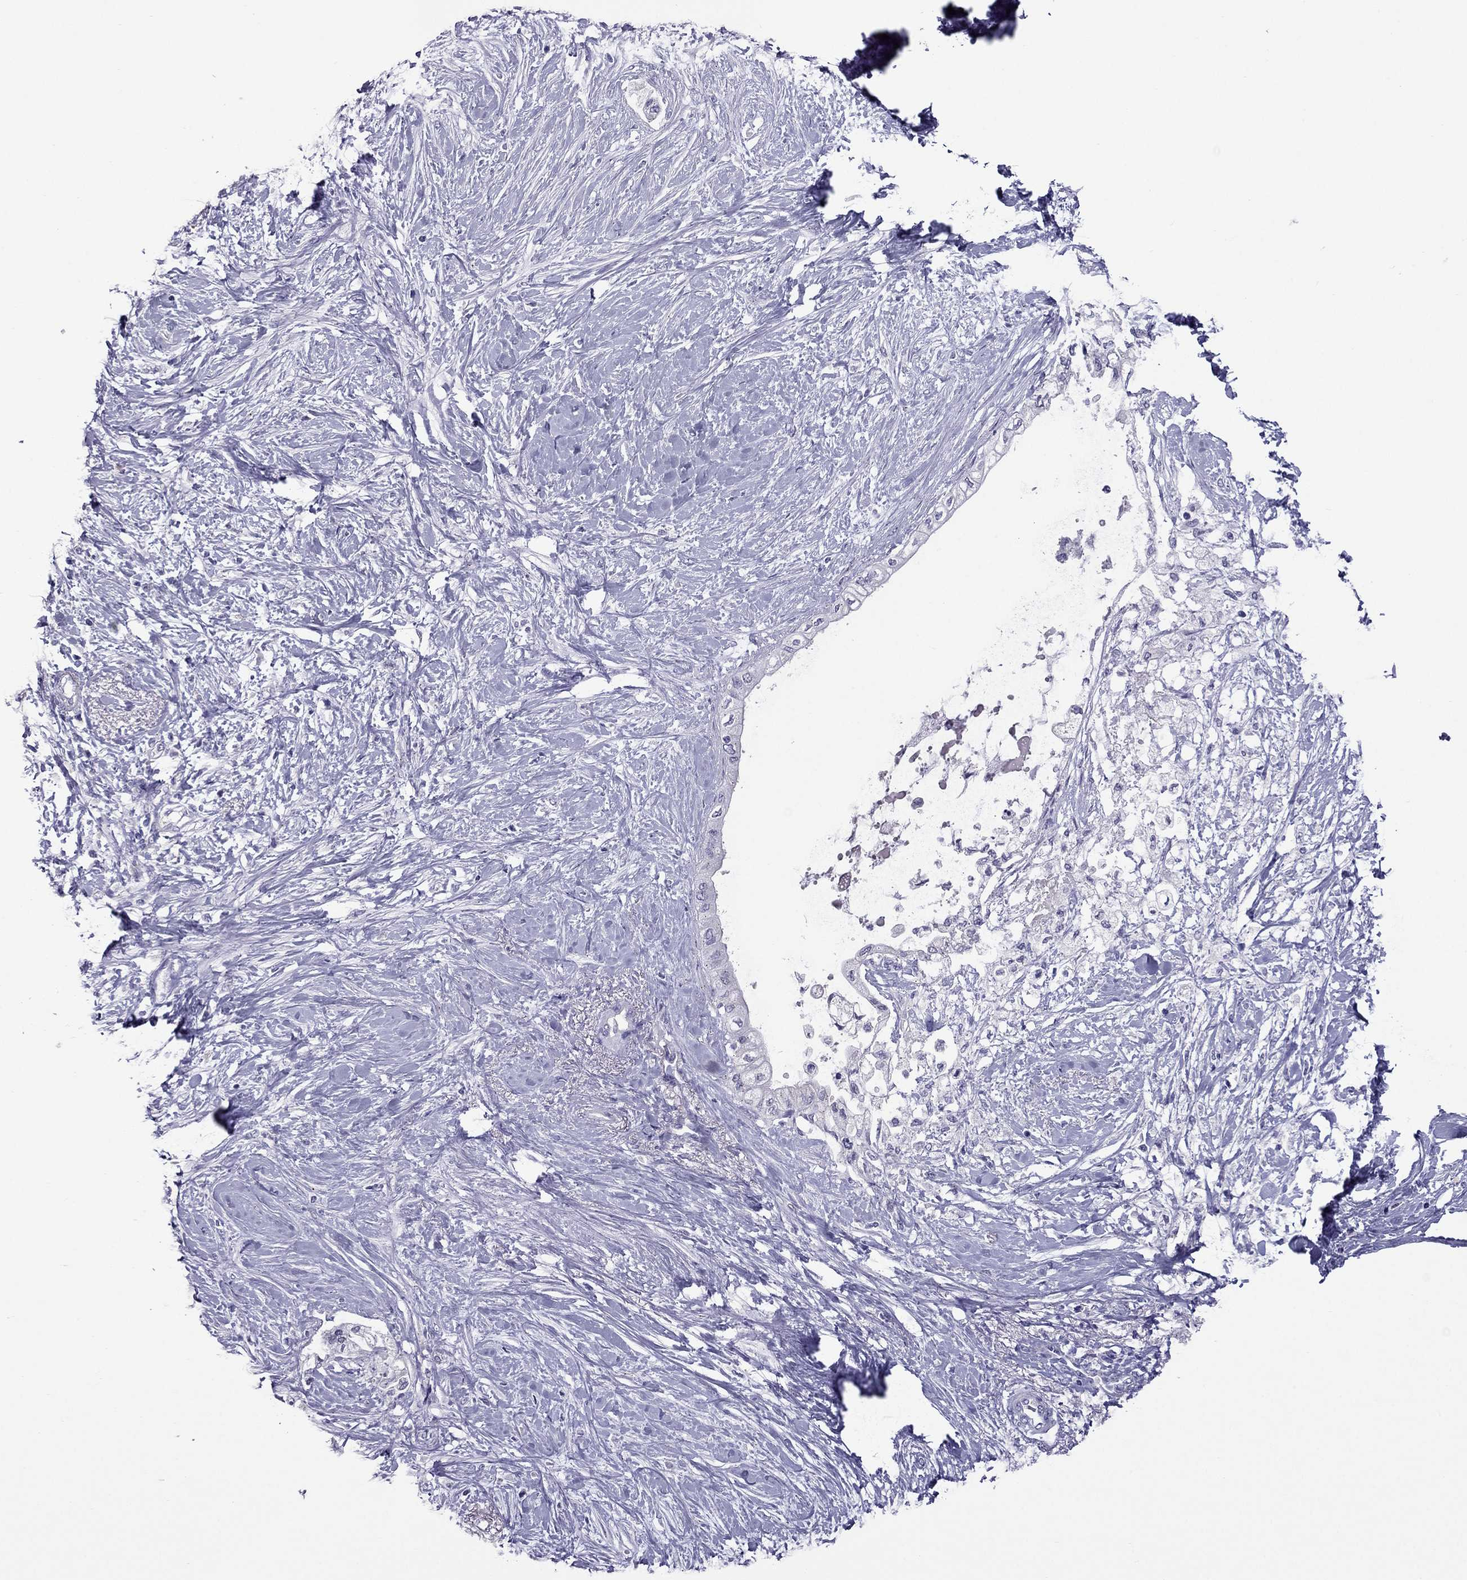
{"staining": {"intensity": "negative", "quantity": "none", "location": "none"}, "tissue": "pancreatic cancer", "cell_type": "Tumor cells", "image_type": "cancer", "snomed": [{"axis": "morphology", "description": "Normal tissue, NOS"}, {"axis": "morphology", "description": "Adenocarcinoma, NOS"}, {"axis": "topography", "description": "Pancreas"}, {"axis": "topography", "description": "Duodenum"}], "caption": "Tumor cells show no significant positivity in pancreatic cancer (adenocarcinoma). The staining is performed using DAB (3,3'-diaminobenzidine) brown chromogen with nuclei counter-stained in using hematoxylin.", "gene": "MYBPH", "patient": {"sex": "female", "age": 60}}